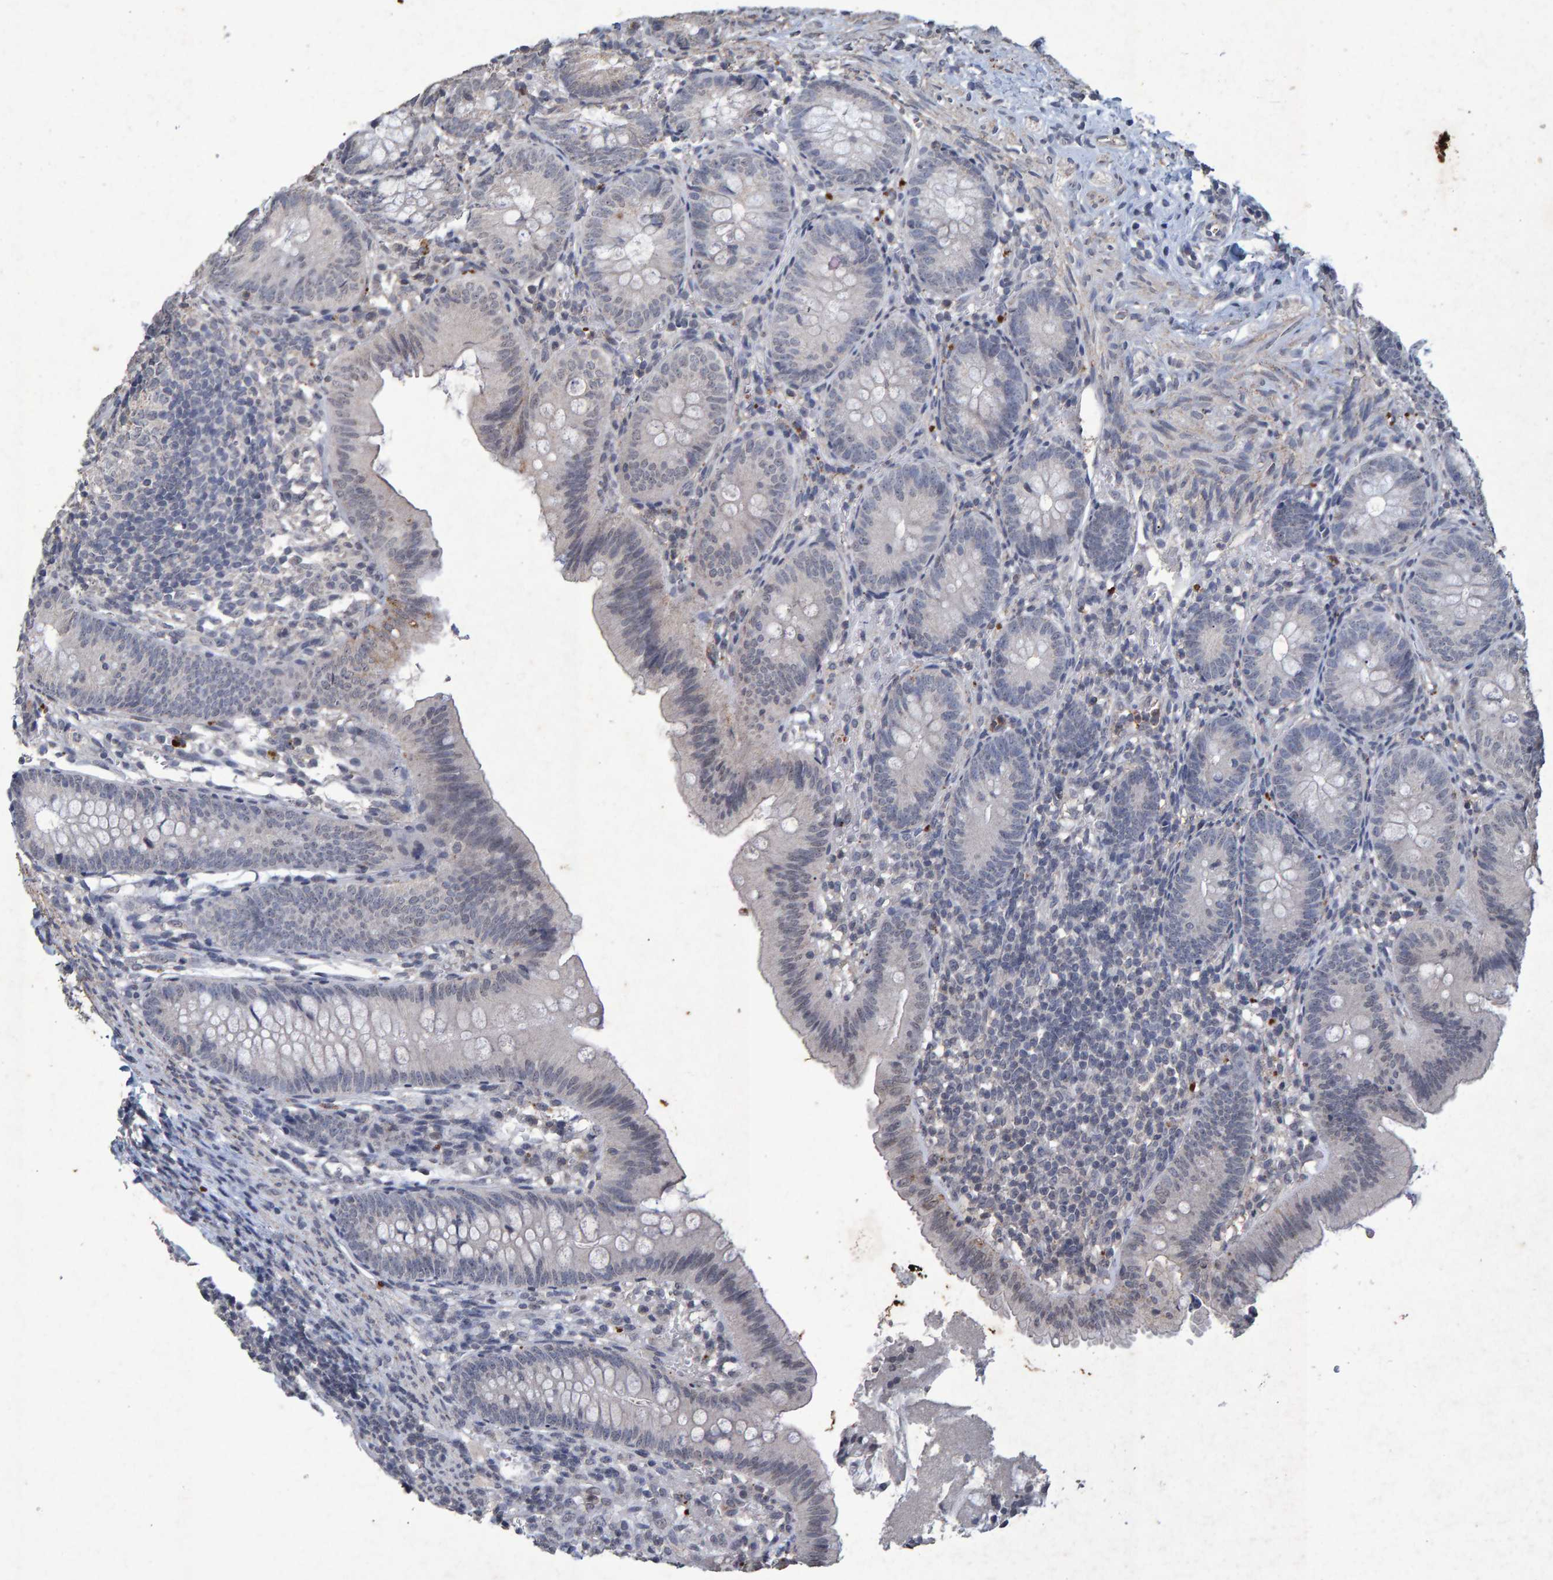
{"staining": {"intensity": "negative", "quantity": "none", "location": "none"}, "tissue": "appendix", "cell_type": "Glandular cells", "image_type": "normal", "snomed": [{"axis": "morphology", "description": "Normal tissue, NOS"}, {"axis": "topography", "description": "Appendix"}], "caption": "A high-resolution histopathology image shows immunohistochemistry staining of normal appendix, which demonstrates no significant expression in glandular cells.", "gene": "GALC", "patient": {"sex": "male", "age": 1}}